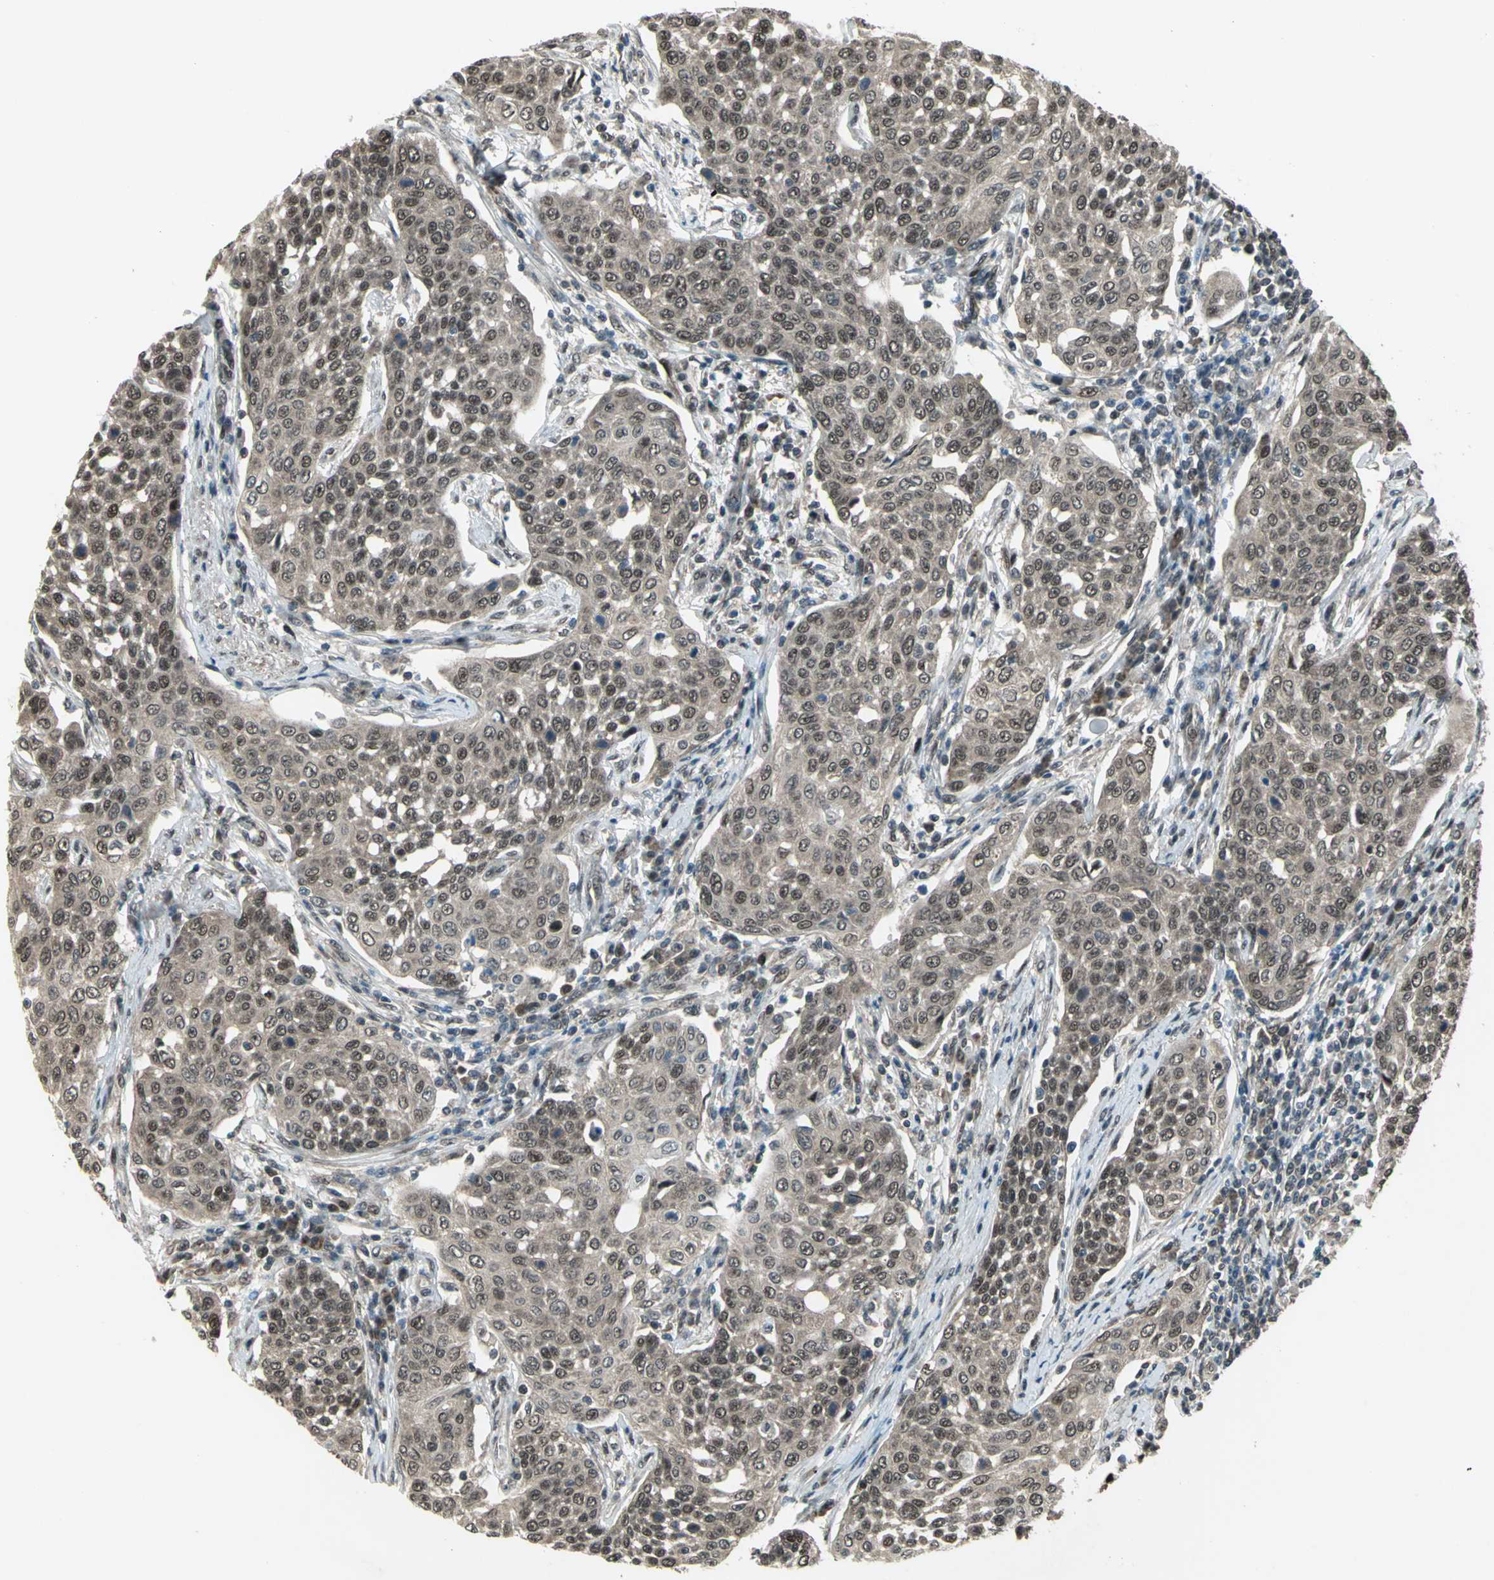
{"staining": {"intensity": "moderate", "quantity": ">75%", "location": "cytoplasmic/membranous,nuclear"}, "tissue": "cervical cancer", "cell_type": "Tumor cells", "image_type": "cancer", "snomed": [{"axis": "morphology", "description": "Squamous cell carcinoma, NOS"}, {"axis": "topography", "description": "Cervix"}], "caption": "Protein expression analysis of cervical cancer (squamous cell carcinoma) shows moderate cytoplasmic/membranous and nuclear positivity in about >75% of tumor cells.", "gene": "COPS5", "patient": {"sex": "female", "age": 34}}